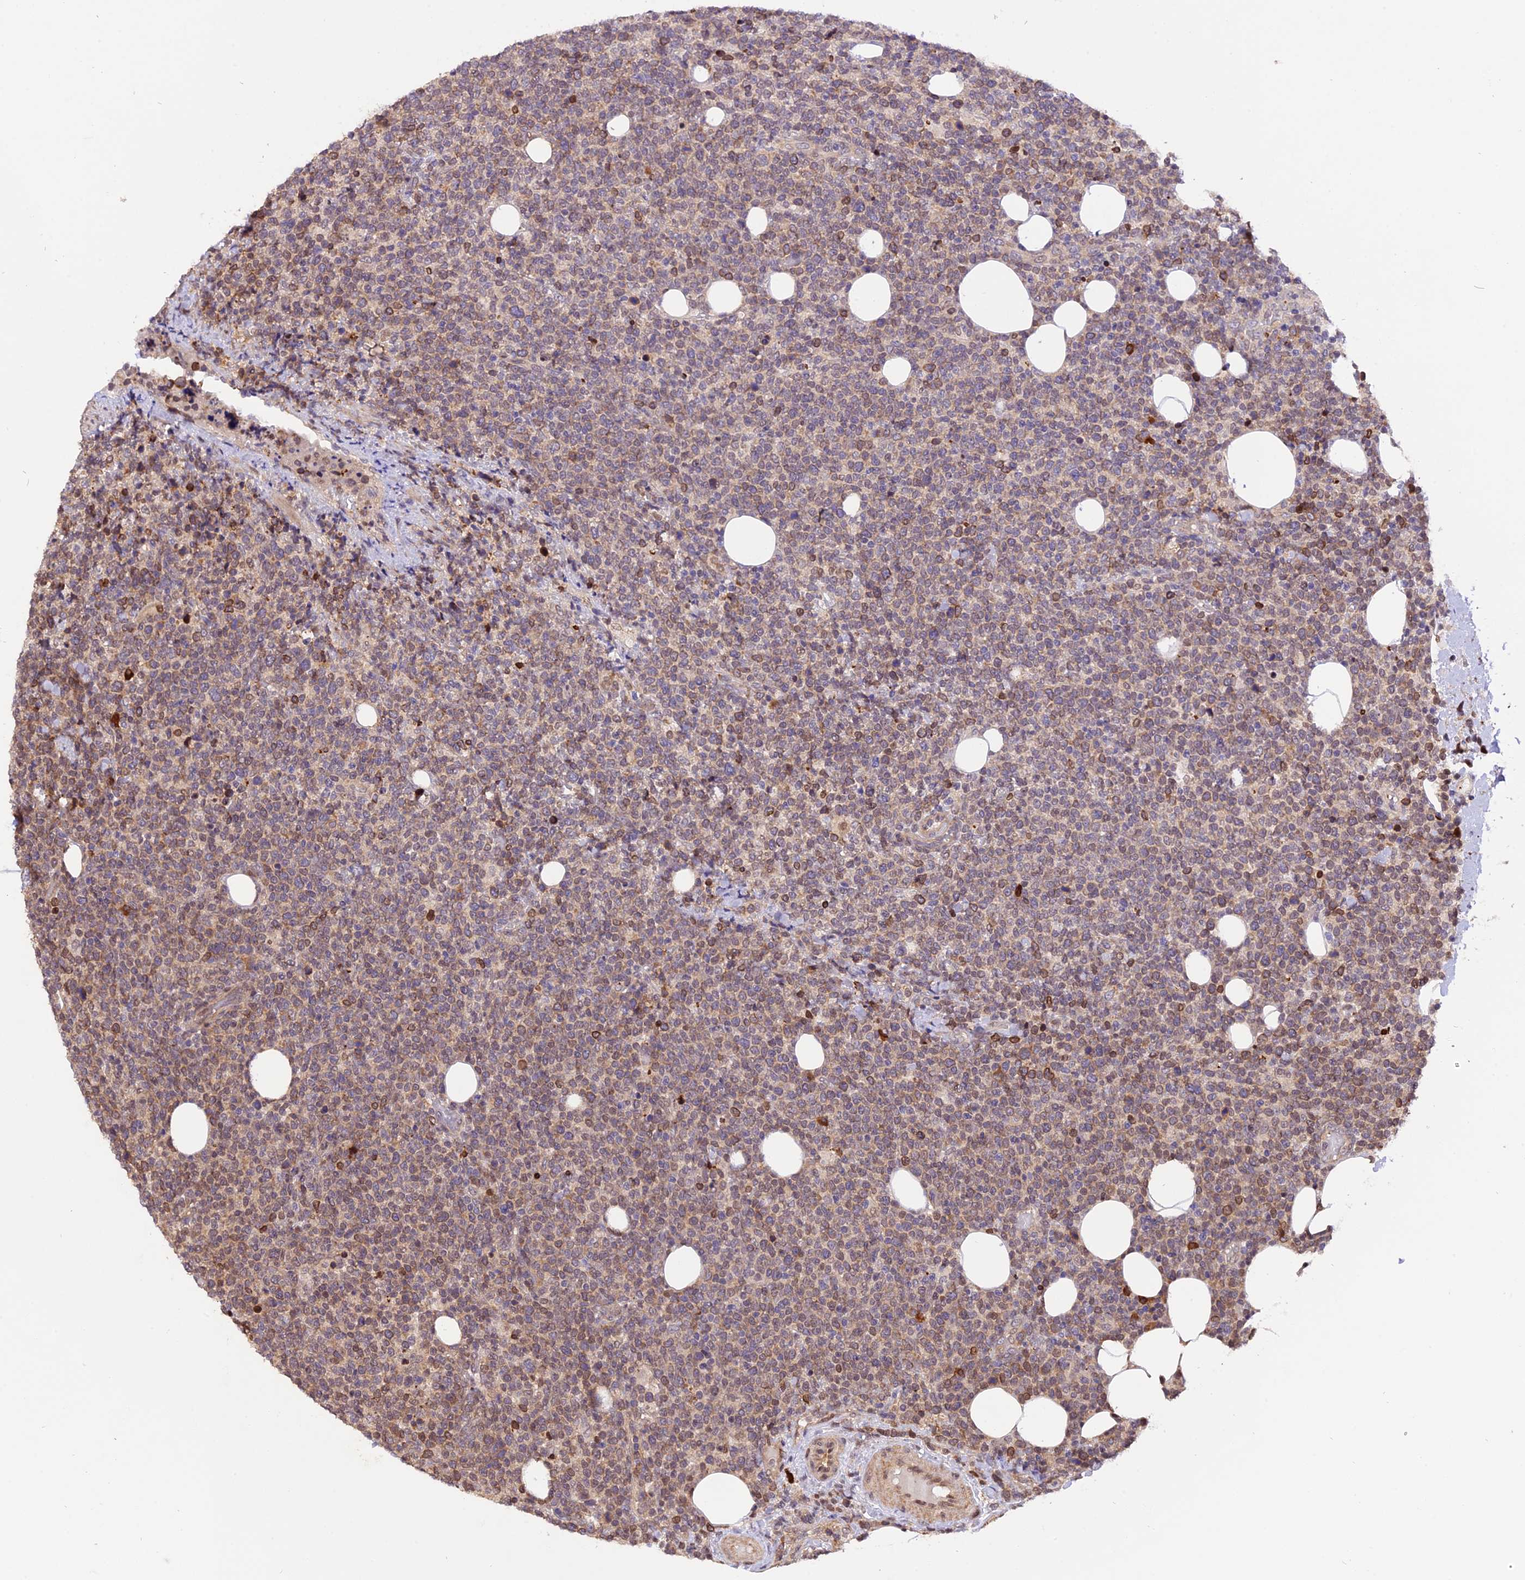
{"staining": {"intensity": "moderate", "quantity": "25%-75%", "location": "cytoplasmic/membranous,nuclear"}, "tissue": "lymphoma", "cell_type": "Tumor cells", "image_type": "cancer", "snomed": [{"axis": "morphology", "description": "Malignant lymphoma, non-Hodgkin's type, High grade"}, {"axis": "topography", "description": "Lymph node"}], "caption": "A micrograph of high-grade malignant lymphoma, non-Hodgkin's type stained for a protein displays moderate cytoplasmic/membranous and nuclear brown staining in tumor cells.", "gene": "HERPUD1", "patient": {"sex": "male", "age": 61}}